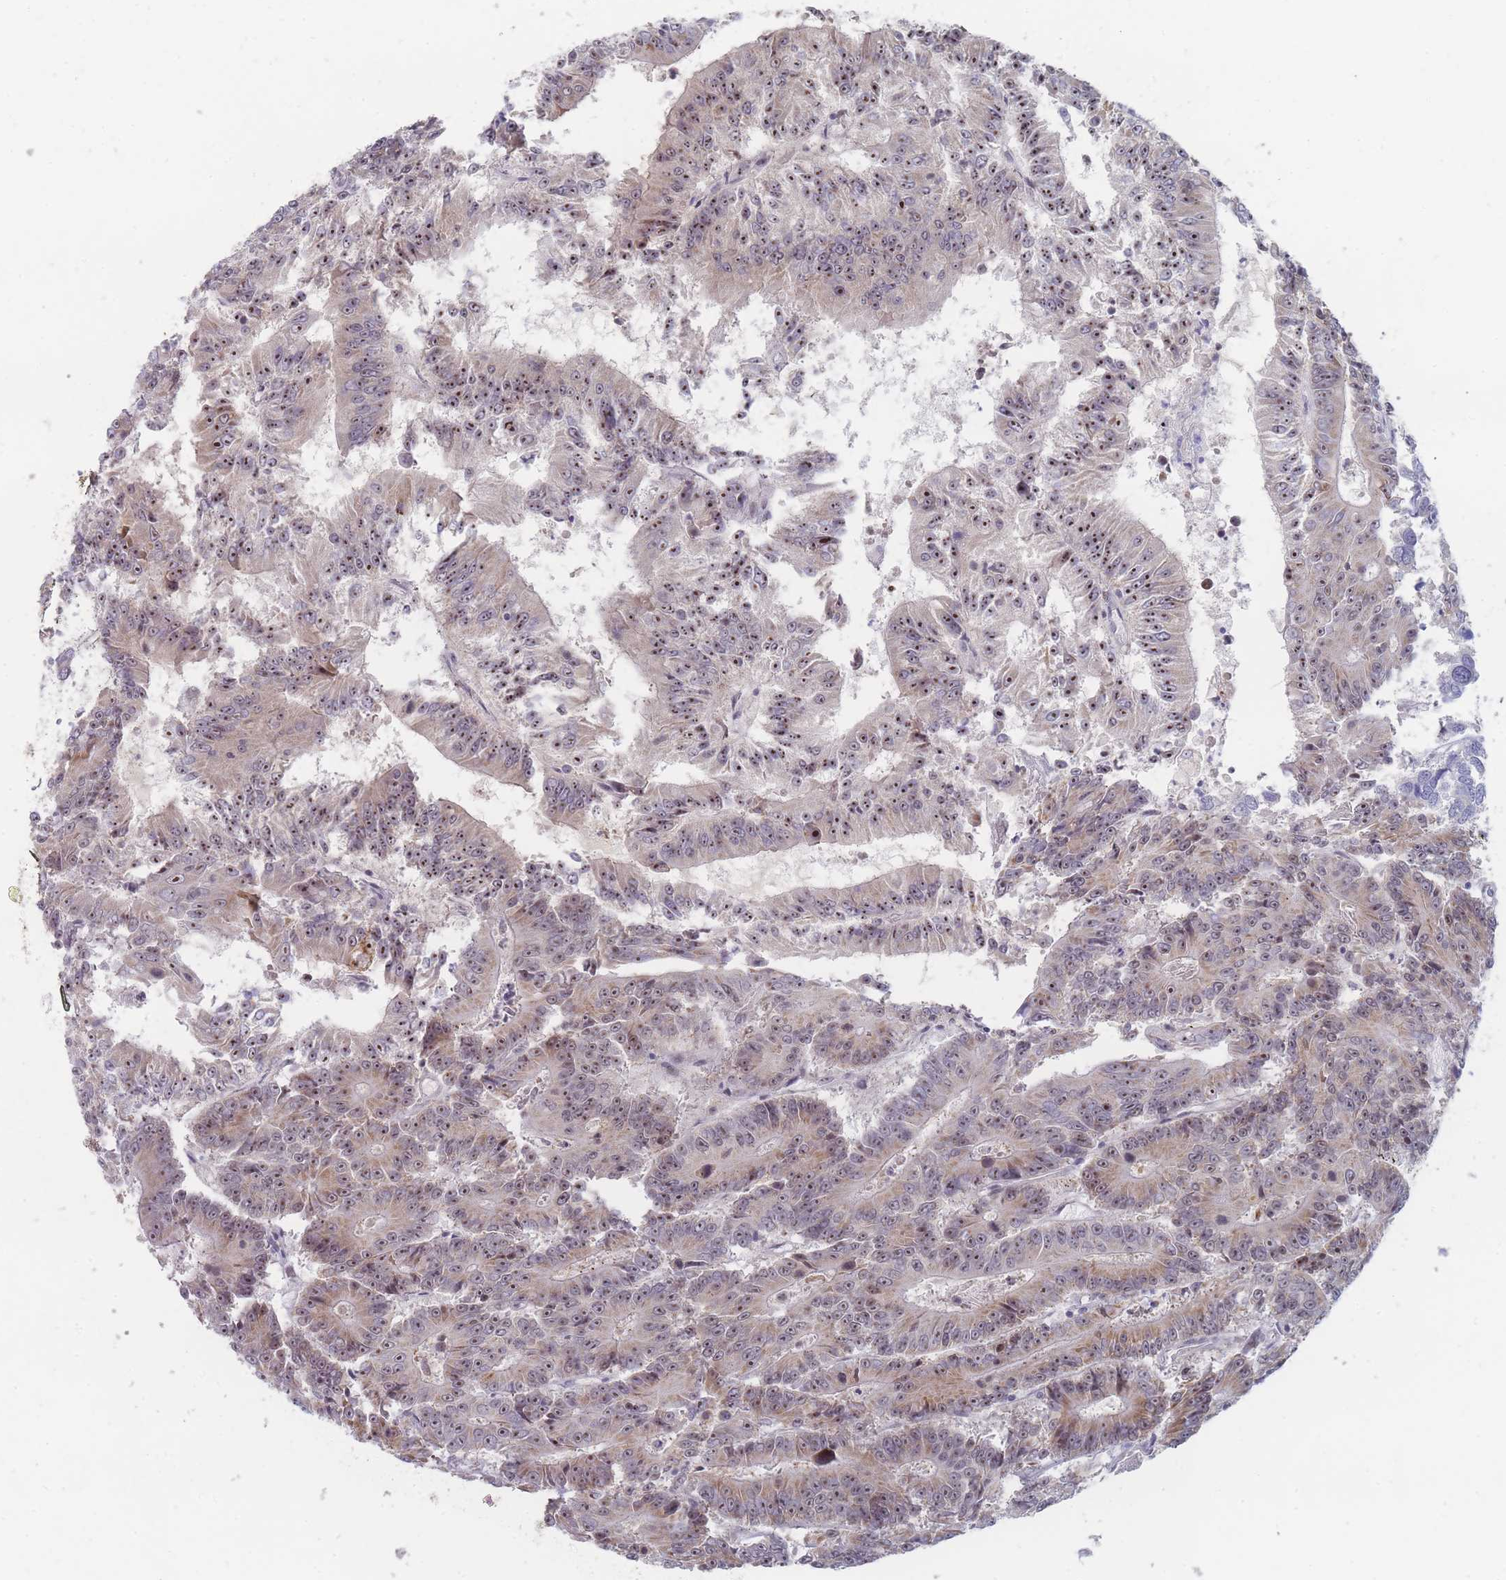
{"staining": {"intensity": "moderate", "quantity": "25%-75%", "location": "cytoplasmic/membranous,nuclear"}, "tissue": "colorectal cancer", "cell_type": "Tumor cells", "image_type": "cancer", "snomed": [{"axis": "morphology", "description": "Adenocarcinoma, NOS"}, {"axis": "topography", "description": "Colon"}], "caption": "Adenocarcinoma (colorectal) was stained to show a protein in brown. There is medium levels of moderate cytoplasmic/membranous and nuclear expression in approximately 25%-75% of tumor cells.", "gene": "RNF8", "patient": {"sex": "male", "age": 83}}